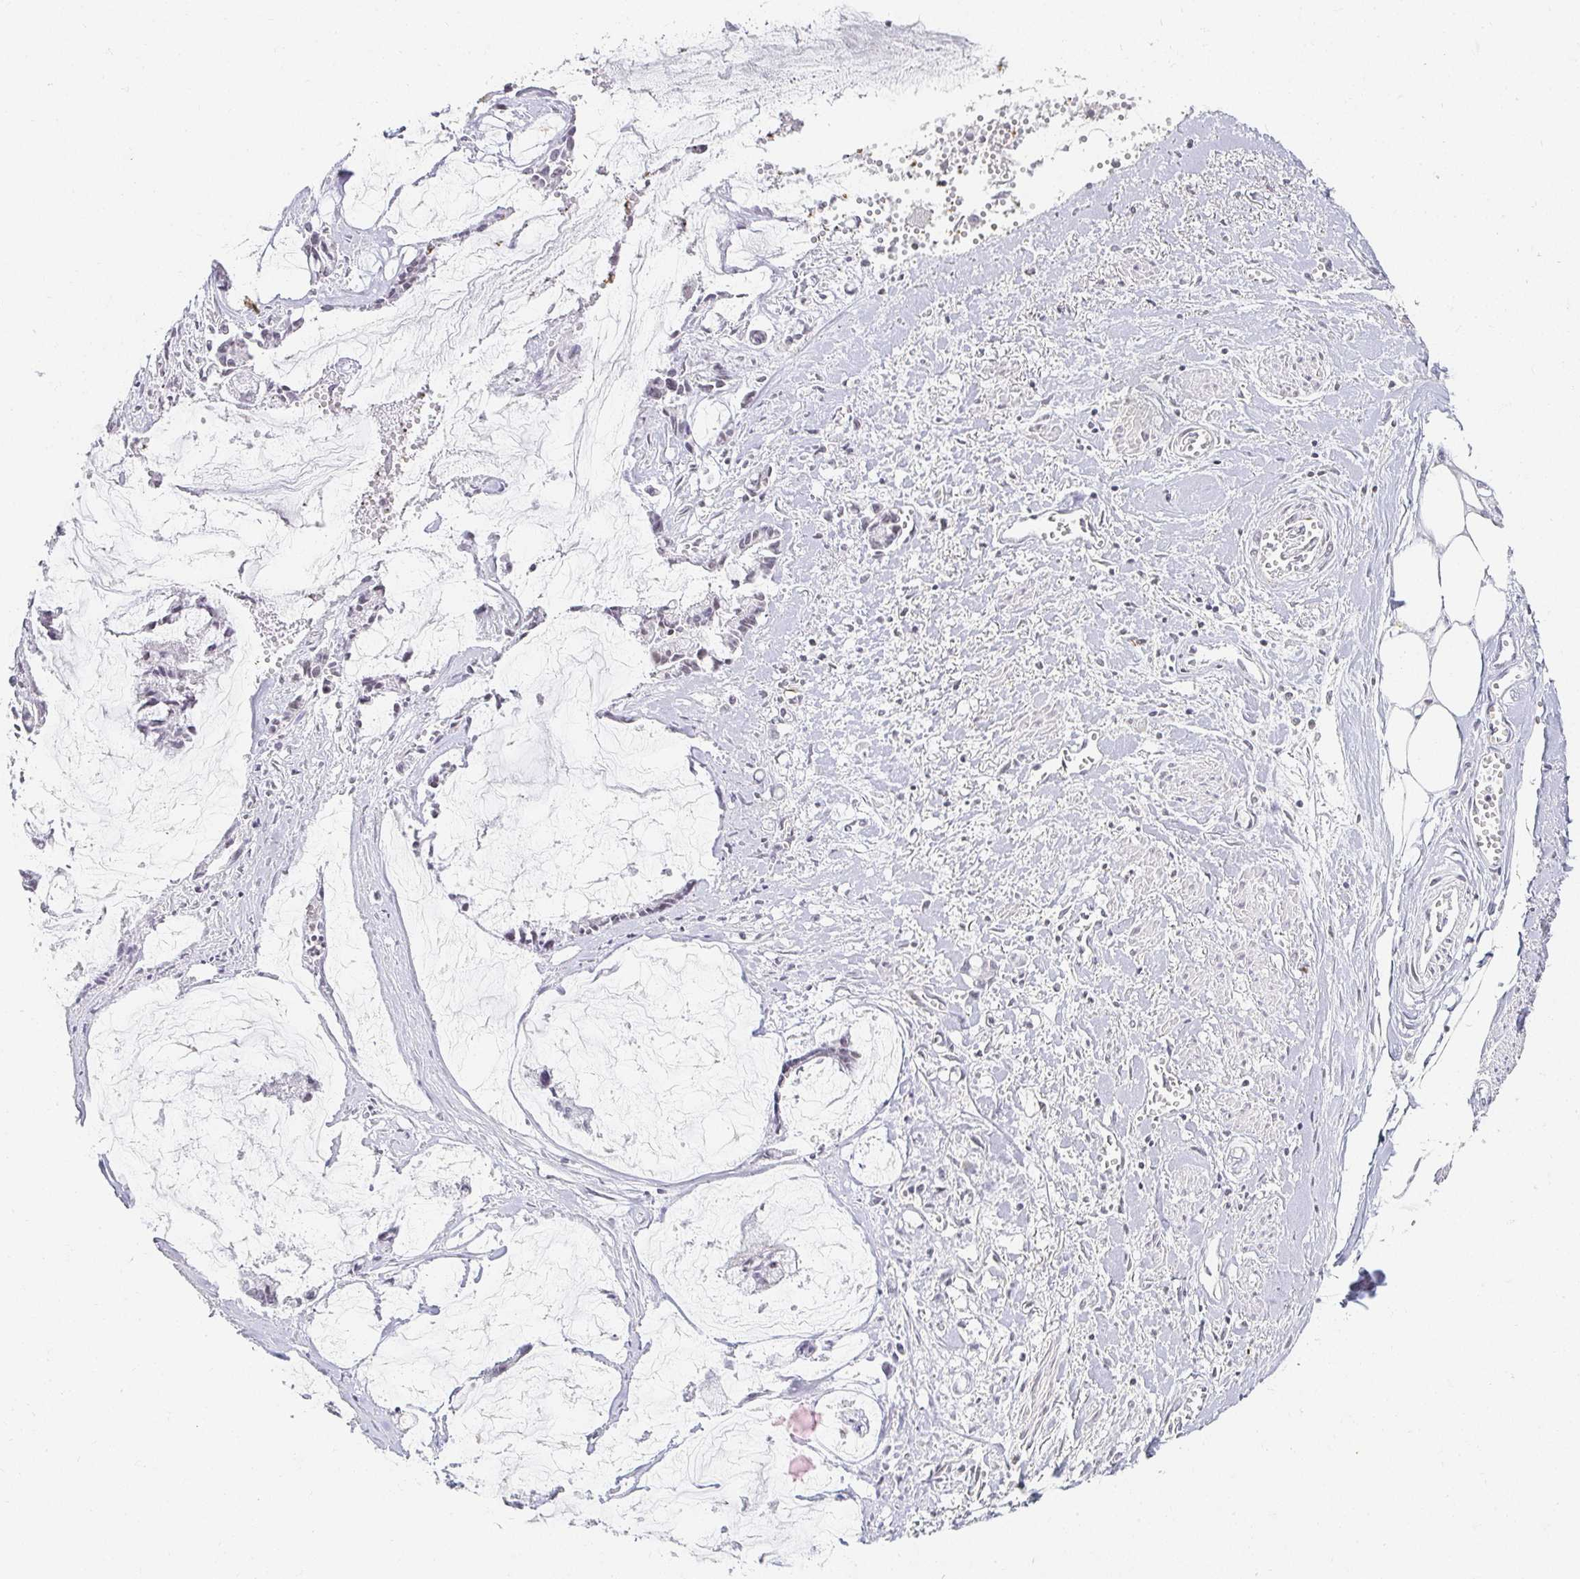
{"staining": {"intensity": "weak", "quantity": "<25%", "location": "nuclear"}, "tissue": "ovarian cancer", "cell_type": "Tumor cells", "image_type": "cancer", "snomed": [{"axis": "morphology", "description": "Cystadenocarcinoma, mucinous, NOS"}, {"axis": "topography", "description": "Ovary"}], "caption": "Immunohistochemistry photomicrograph of neoplastic tissue: human ovarian cancer (mucinous cystadenocarcinoma) stained with DAB exhibits no significant protein staining in tumor cells.", "gene": "ACAN", "patient": {"sex": "female", "age": 90}}